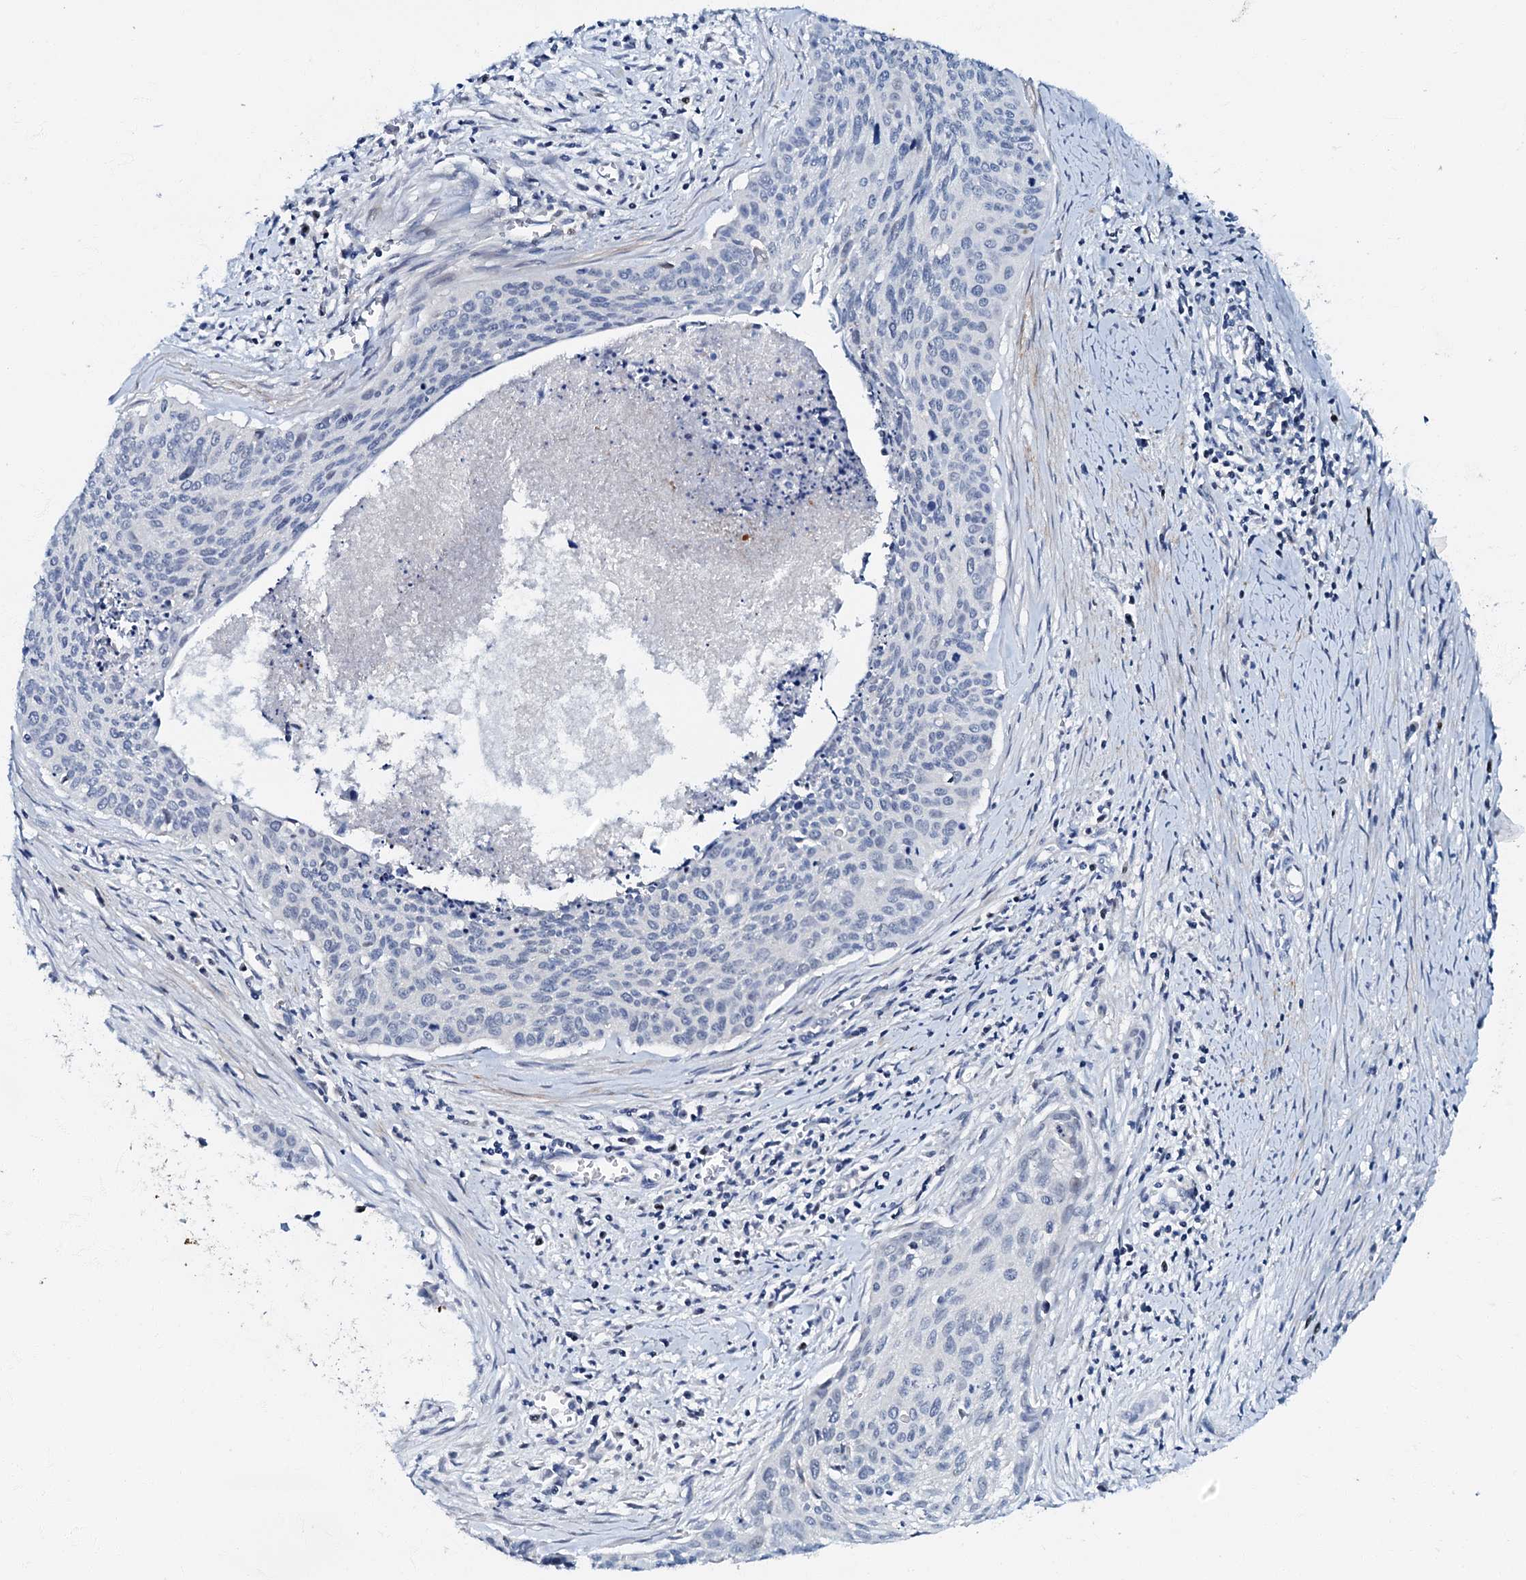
{"staining": {"intensity": "negative", "quantity": "none", "location": "none"}, "tissue": "cervical cancer", "cell_type": "Tumor cells", "image_type": "cancer", "snomed": [{"axis": "morphology", "description": "Squamous cell carcinoma, NOS"}, {"axis": "topography", "description": "Cervix"}], "caption": "This is an IHC photomicrograph of squamous cell carcinoma (cervical). There is no positivity in tumor cells.", "gene": "MRPL51", "patient": {"sex": "female", "age": 55}}